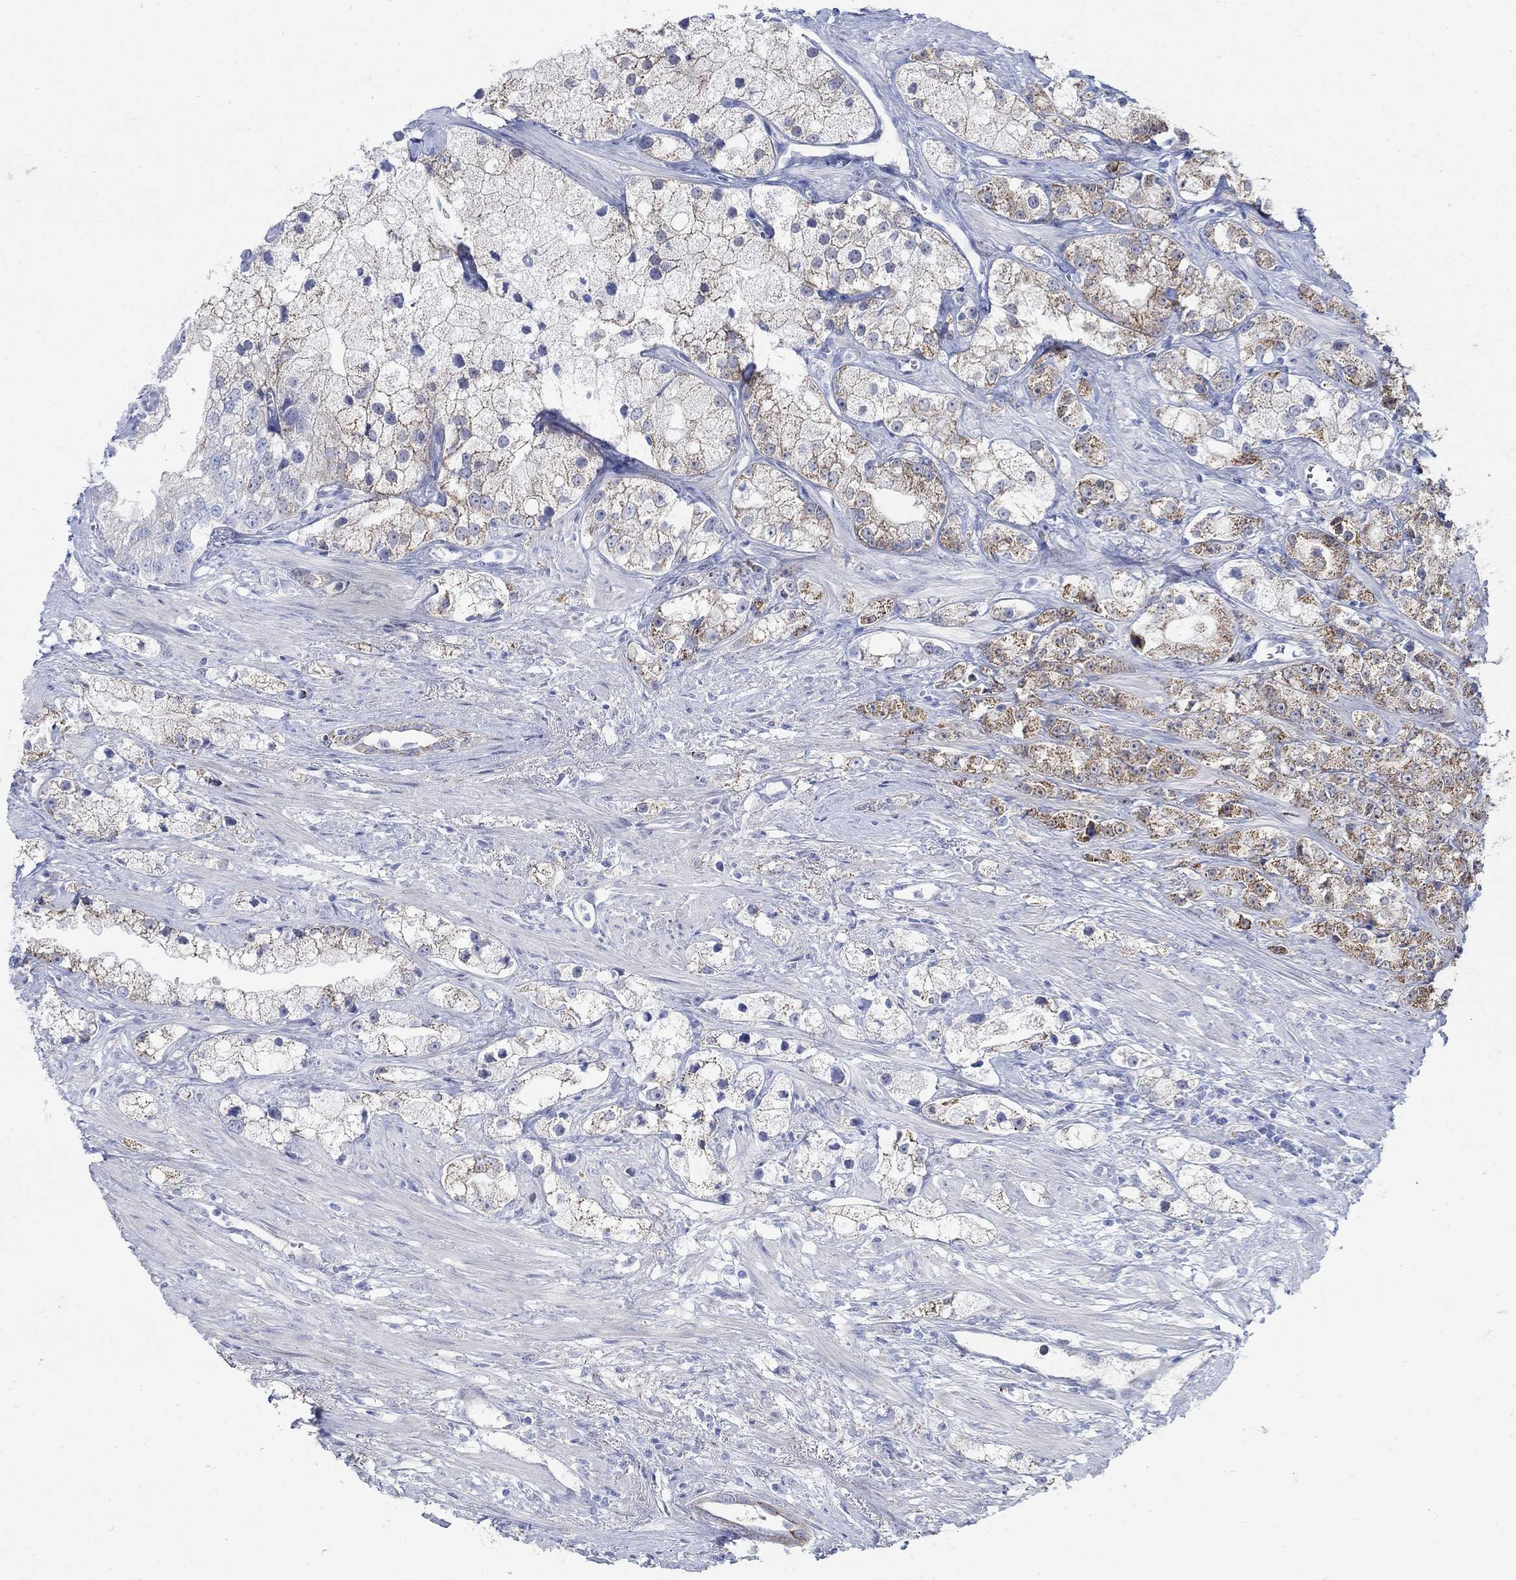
{"staining": {"intensity": "moderate", "quantity": "25%-75%", "location": "cytoplasmic/membranous"}, "tissue": "prostate cancer", "cell_type": "Tumor cells", "image_type": "cancer", "snomed": [{"axis": "morphology", "description": "Adenocarcinoma, NOS"}, {"axis": "topography", "description": "Prostate and seminal vesicle, NOS"}, {"axis": "topography", "description": "Prostate"}], "caption": "DAB (3,3'-diaminobenzidine) immunohistochemical staining of prostate cancer demonstrates moderate cytoplasmic/membranous protein staining in about 25%-75% of tumor cells. (DAB (3,3'-diaminobenzidine) = brown stain, brightfield microscopy at high magnification).", "gene": "ZDHHC14", "patient": {"sex": "male", "age": 79}}